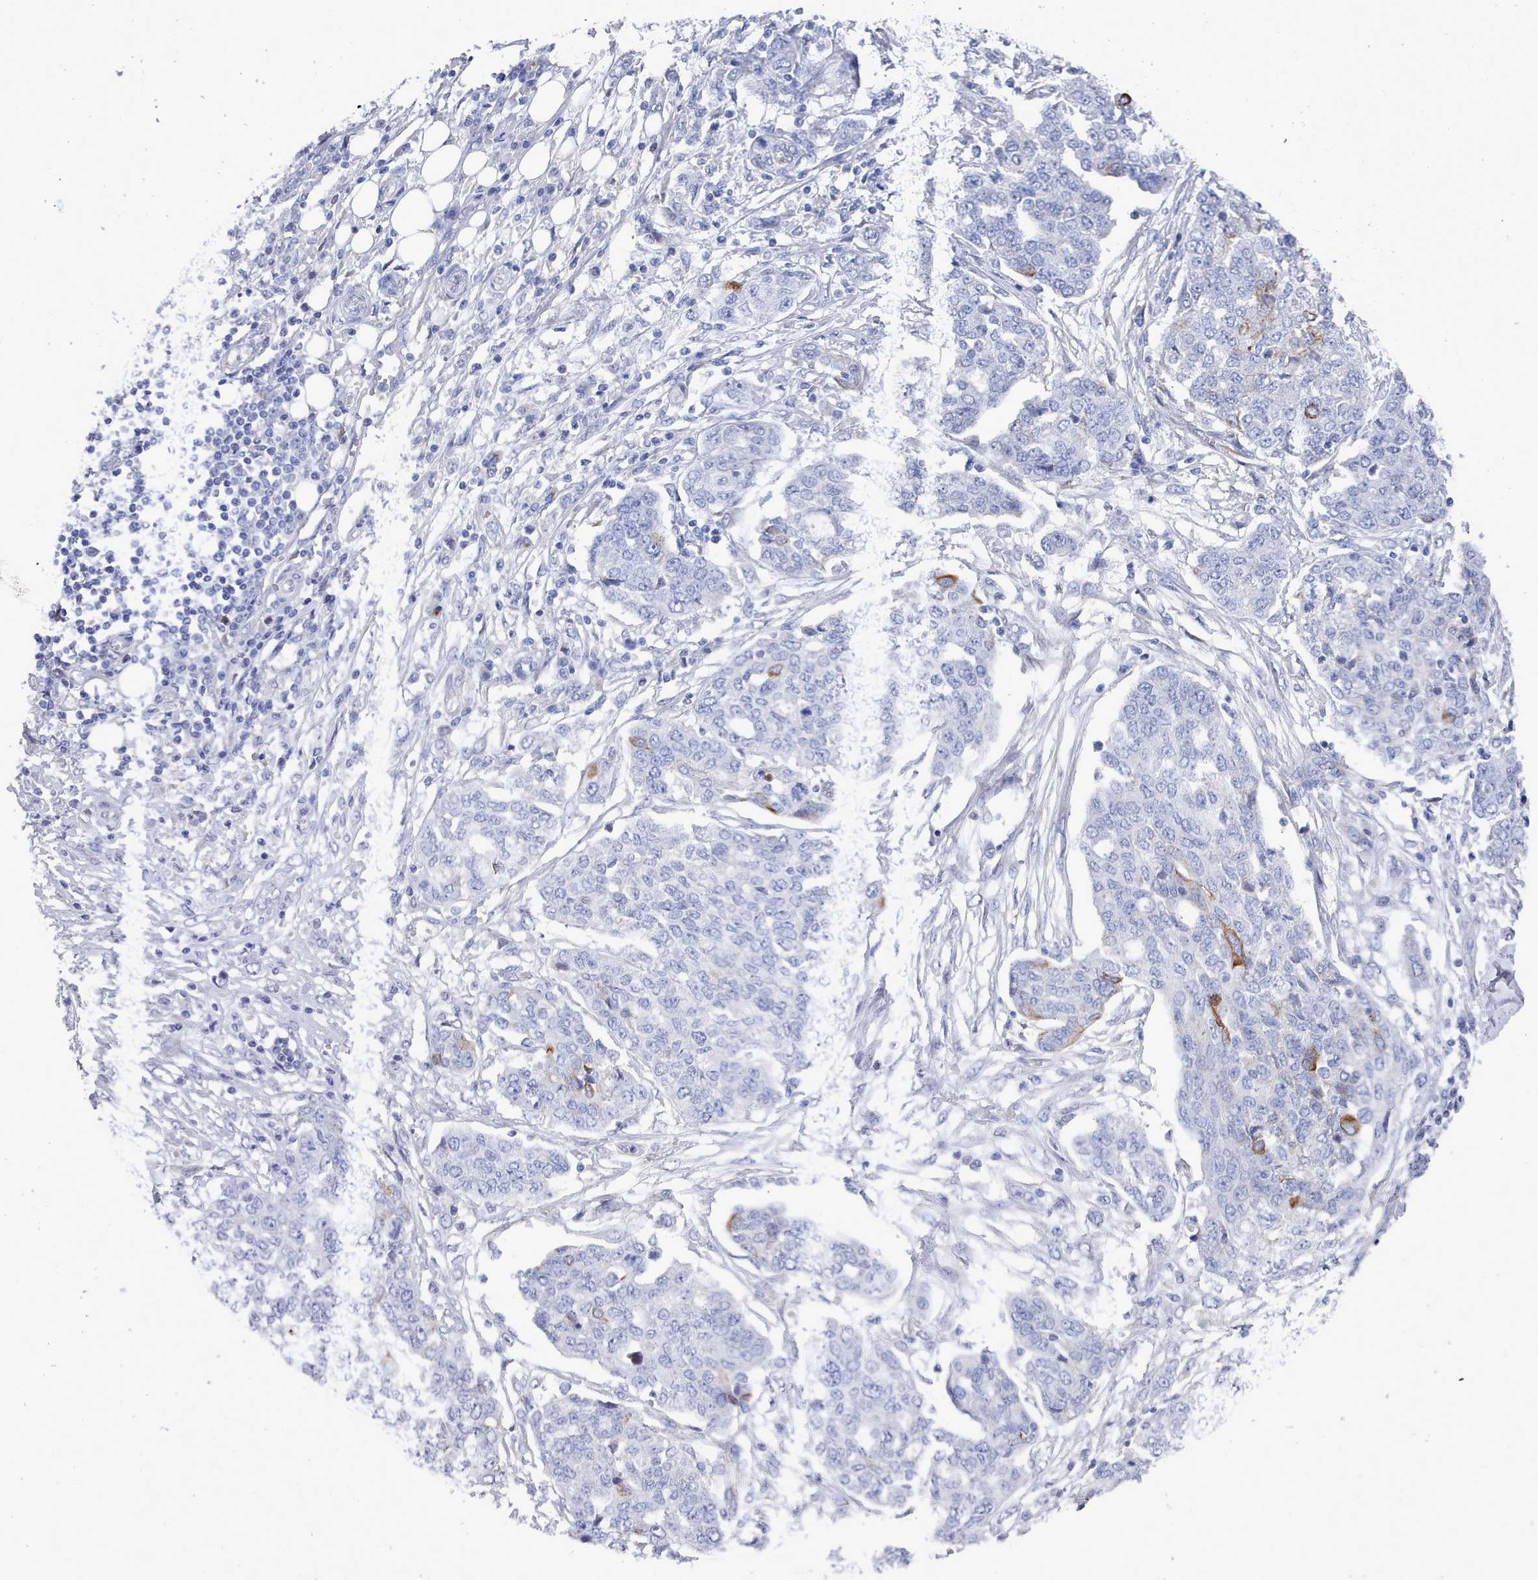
{"staining": {"intensity": "strong", "quantity": "<25%", "location": "cytoplasmic/membranous"}, "tissue": "ovarian cancer", "cell_type": "Tumor cells", "image_type": "cancer", "snomed": [{"axis": "morphology", "description": "Cystadenocarcinoma, serous, NOS"}, {"axis": "topography", "description": "Soft tissue"}, {"axis": "topography", "description": "Ovary"}], "caption": "Immunohistochemical staining of serous cystadenocarcinoma (ovarian) exhibits medium levels of strong cytoplasmic/membranous positivity in approximately <25% of tumor cells.", "gene": "PDE4C", "patient": {"sex": "female", "age": 57}}